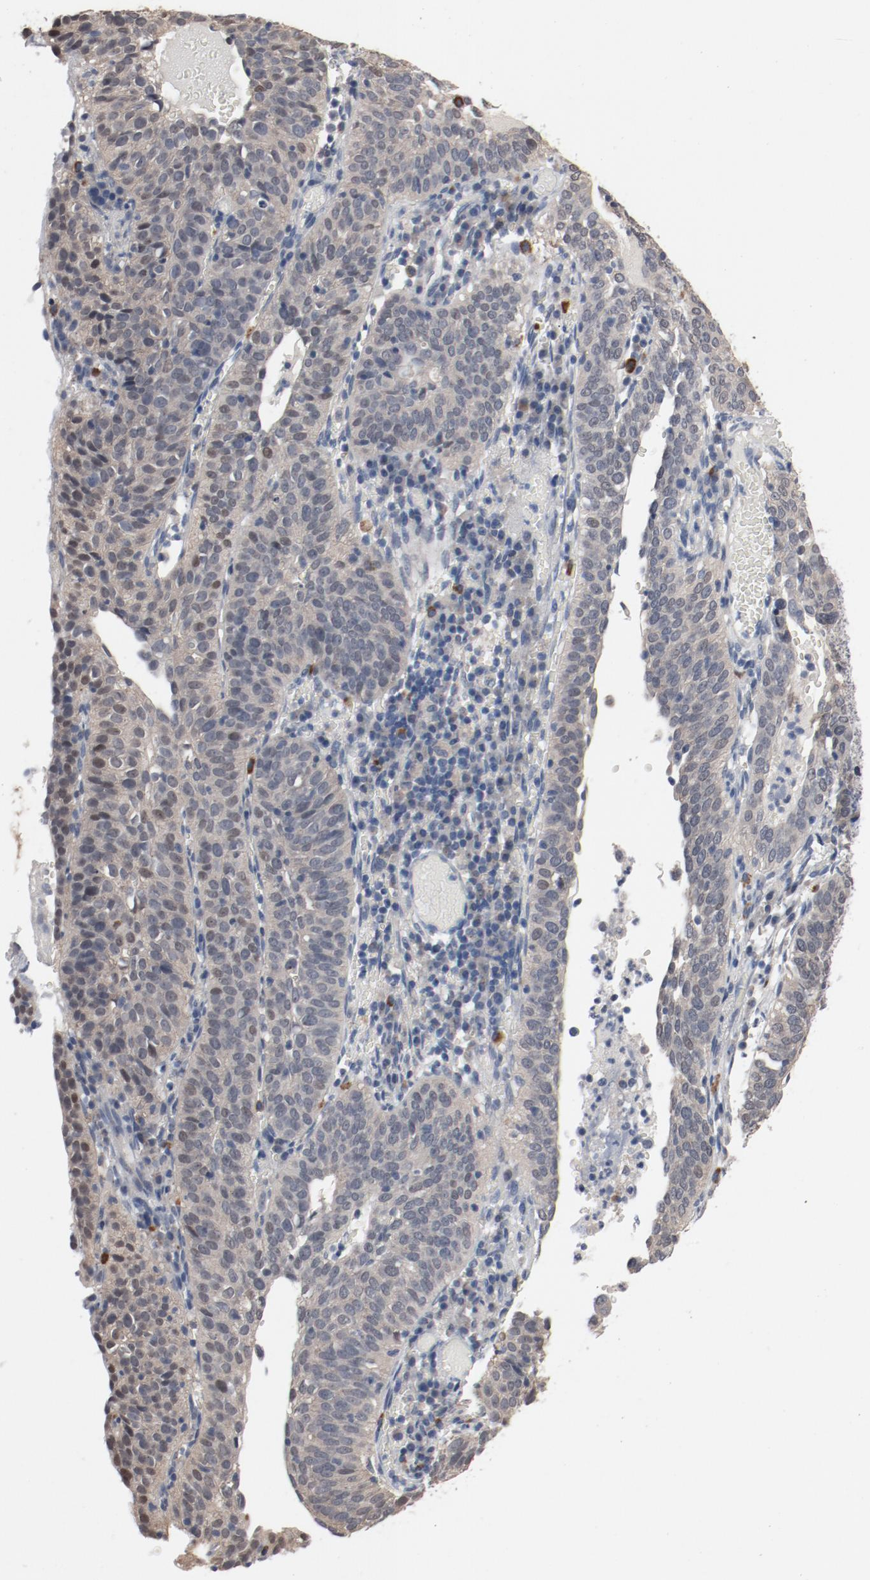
{"staining": {"intensity": "weak", "quantity": ">75%", "location": "cytoplasmic/membranous"}, "tissue": "cervical cancer", "cell_type": "Tumor cells", "image_type": "cancer", "snomed": [{"axis": "morphology", "description": "Squamous cell carcinoma, NOS"}, {"axis": "topography", "description": "Cervix"}], "caption": "Immunohistochemical staining of human cervical cancer (squamous cell carcinoma) shows low levels of weak cytoplasmic/membranous protein positivity in approximately >75% of tumor cells.", "gene": "DNAL4", "patient": {"sex": "female", "age": 39}}